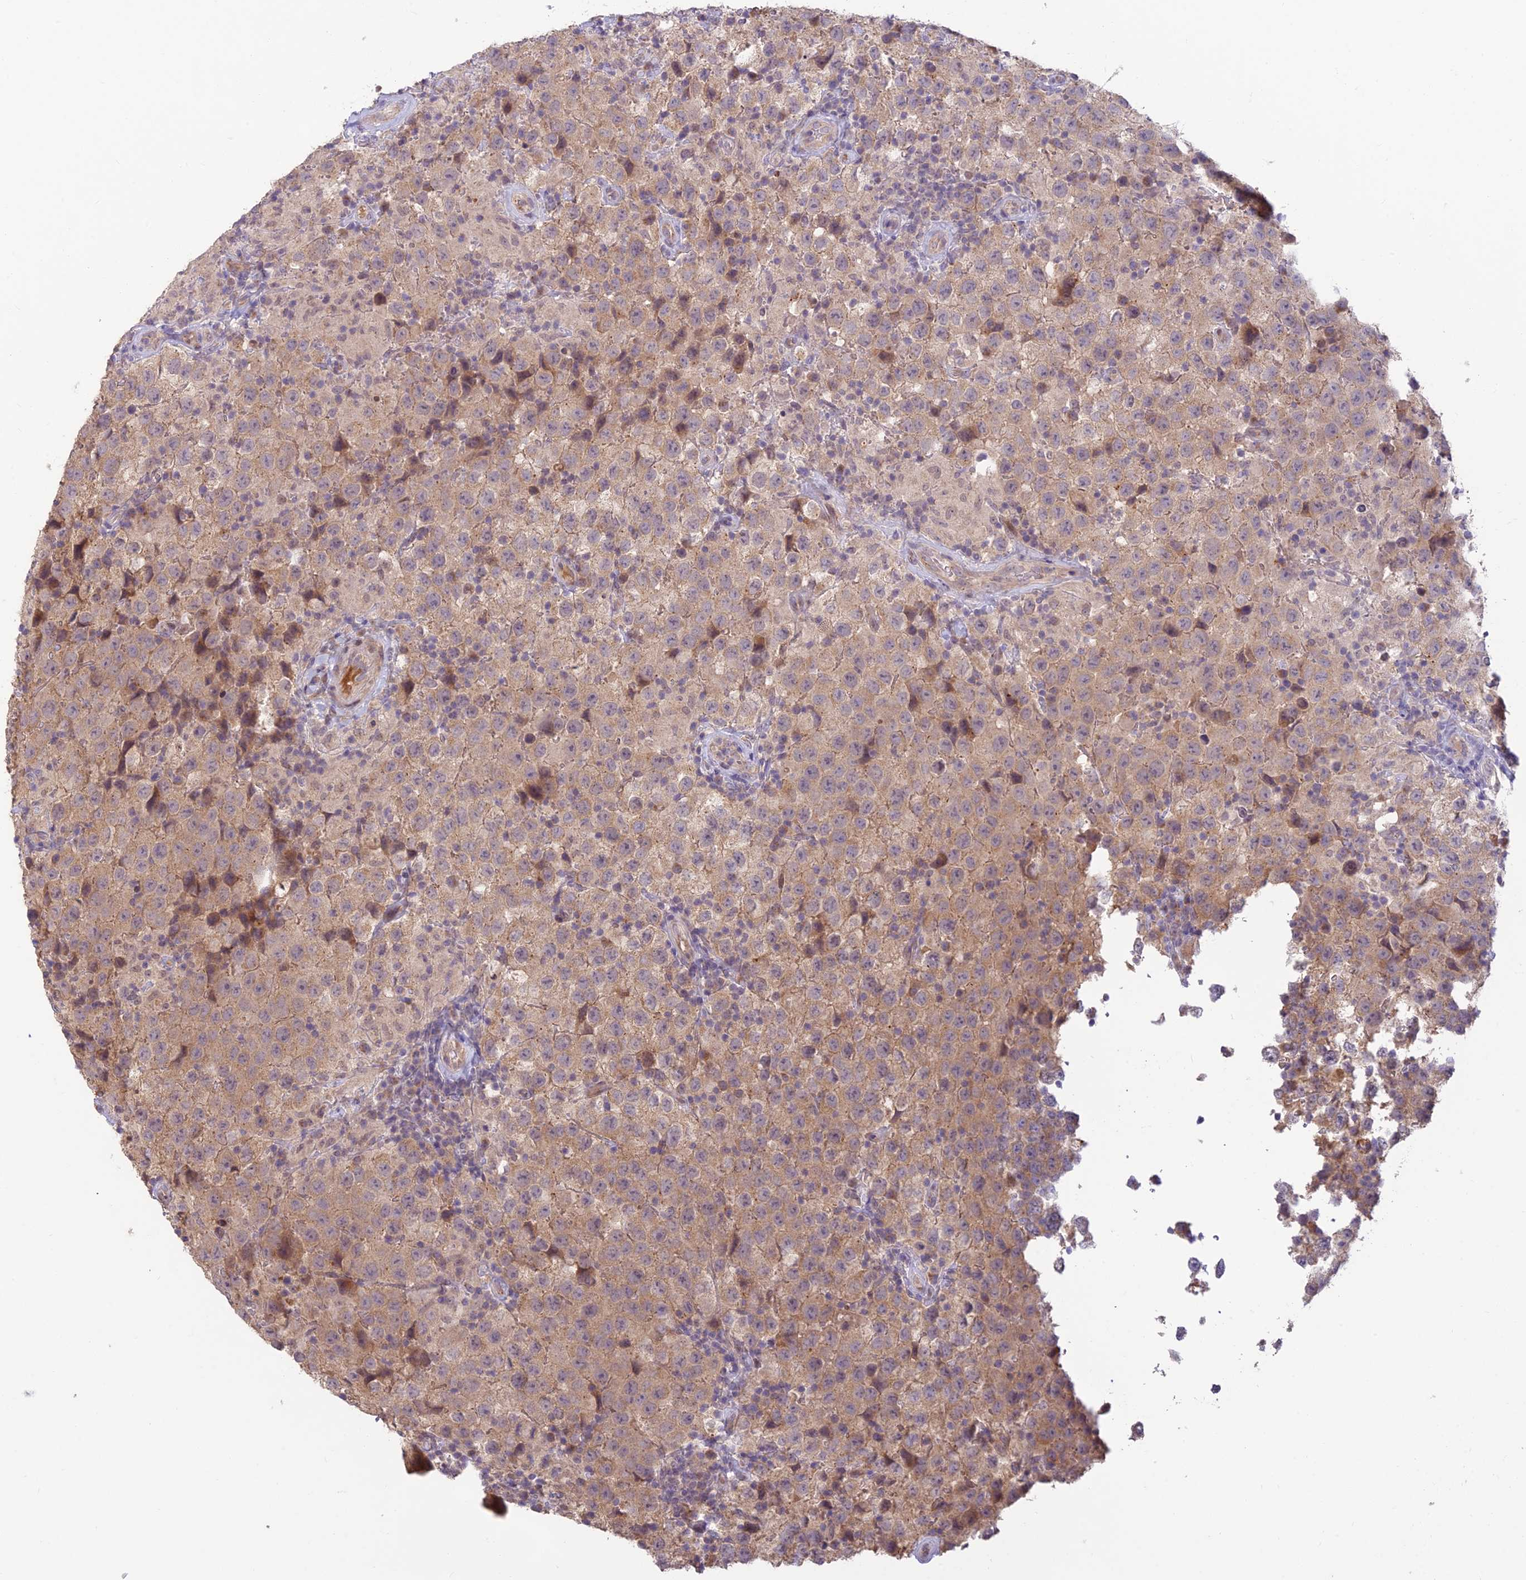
{"staining": {"intensity": "weak", "quantity": ">75%", "location": "cytoplasmic/membranous"}, "tissue": "testis cancer", "cell_type": "Tumor cells", "image_type": "cancer", "snomed": [{"axis": "morphology", "description": "Seminoma, NOS"}, {"axis": "morphology", "description": "Carcinoma, Embryonal, NOS"}, {"axis": "topography", "description": "Testis"}], "caption": "Weak cytoplasmic/membranous protein expression is identified in about >75% of tumor cells in testis seminoma.", "gene": "ASPDH", "patient": {"sex": "male", "age": 41}}